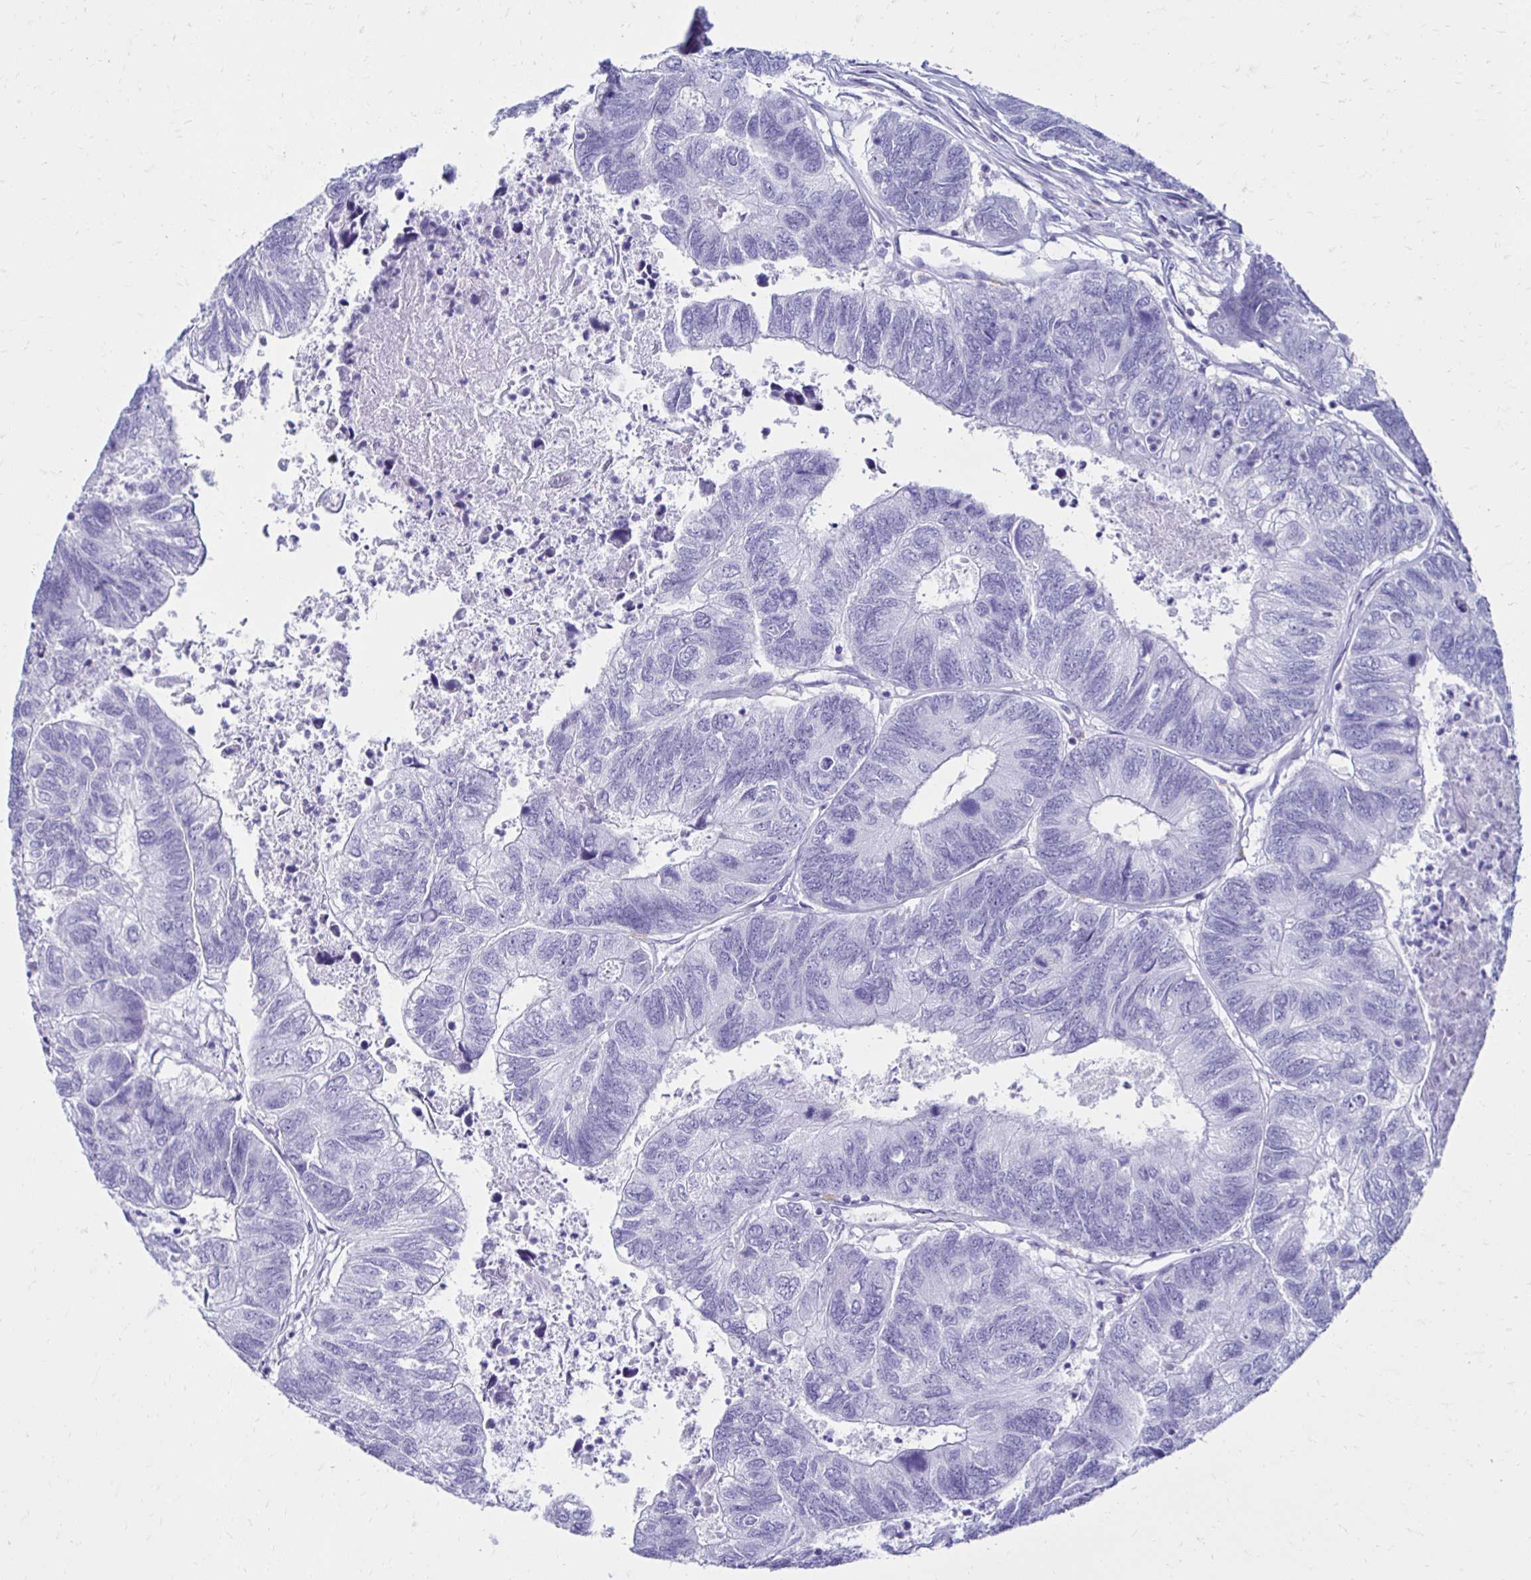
{"staining": {"intensity": "negative", "quantity": "none", "location": "none"}, "tissue": "colorectal cancer", "cell_type": "Tumor cells", "image_type": "cancer", "snomed": [{"axis": "morphology", "description": "Adenocarcinoma, NOS"}, {"axis": "topography", "description": "Colon"}], "caption": "A photomicrograph of colorectal adenocarcinoma stained for a protein demonstrates no brown staining in tumor cells.", "gene": "CST5", "patient": {"sex": "female", "age": 67}}